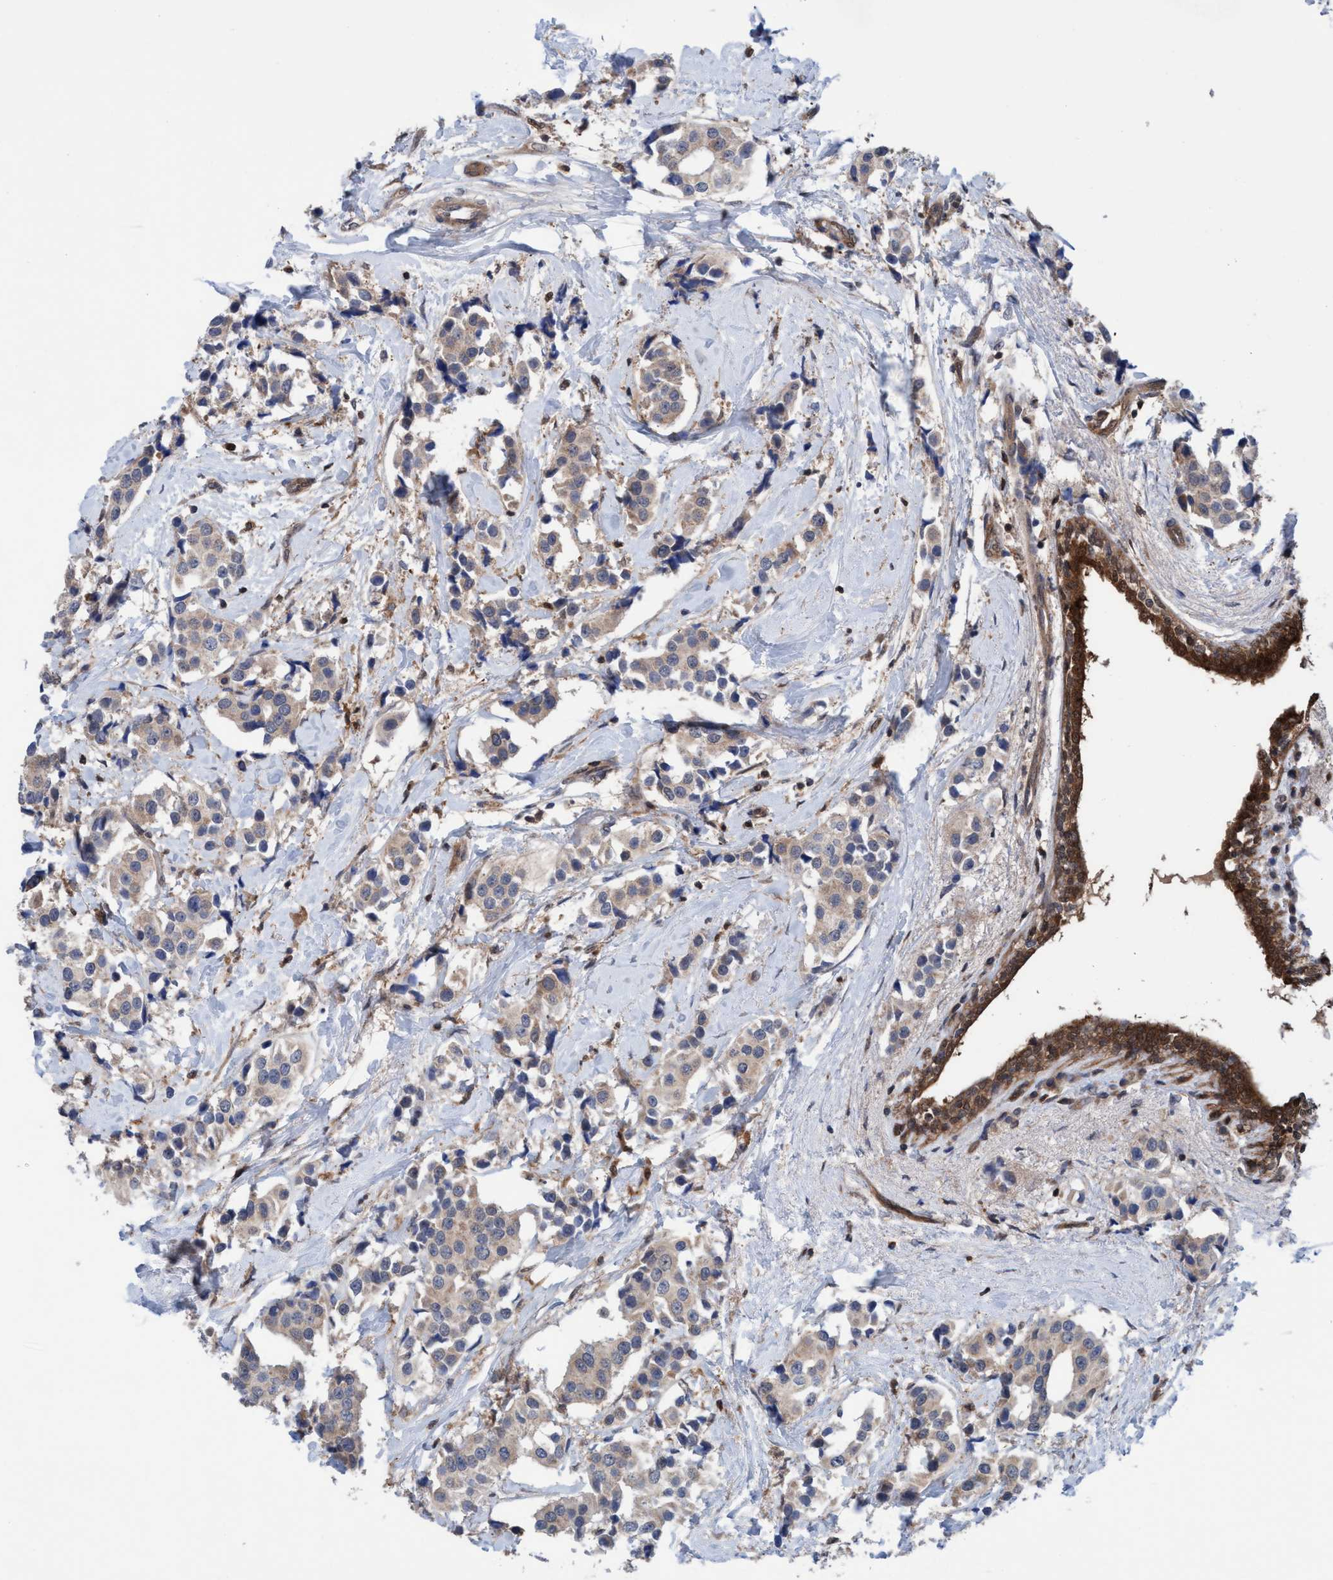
{"staining": {"intensity": "weak", "quantity": "25%-75%", "location": "cytoplasmic/membranous"}, "tissue": "breast cancer", "cell_type": "Tumor cells", "image_type": "cancer", "snomed": [{"axis": "morphology", "description": "Normal tissue, NOS"}, {"axis": "morphology", "description": "Duct carcinoma"}, {"axis": "topography", "description": "Breast"}], "caption": "Protein expression analysis of breast cancer (invasive ductal carcinoma) shows weak cytoplasmic/membranous expression in about 25%-75% of tumor cells. (DAB (3,3'-diaminobenzidine) = brown stain, brightfield microscopy at high magnification).", "gene": "GLOD4", "patient": {"sex": "female", "age": 39}}